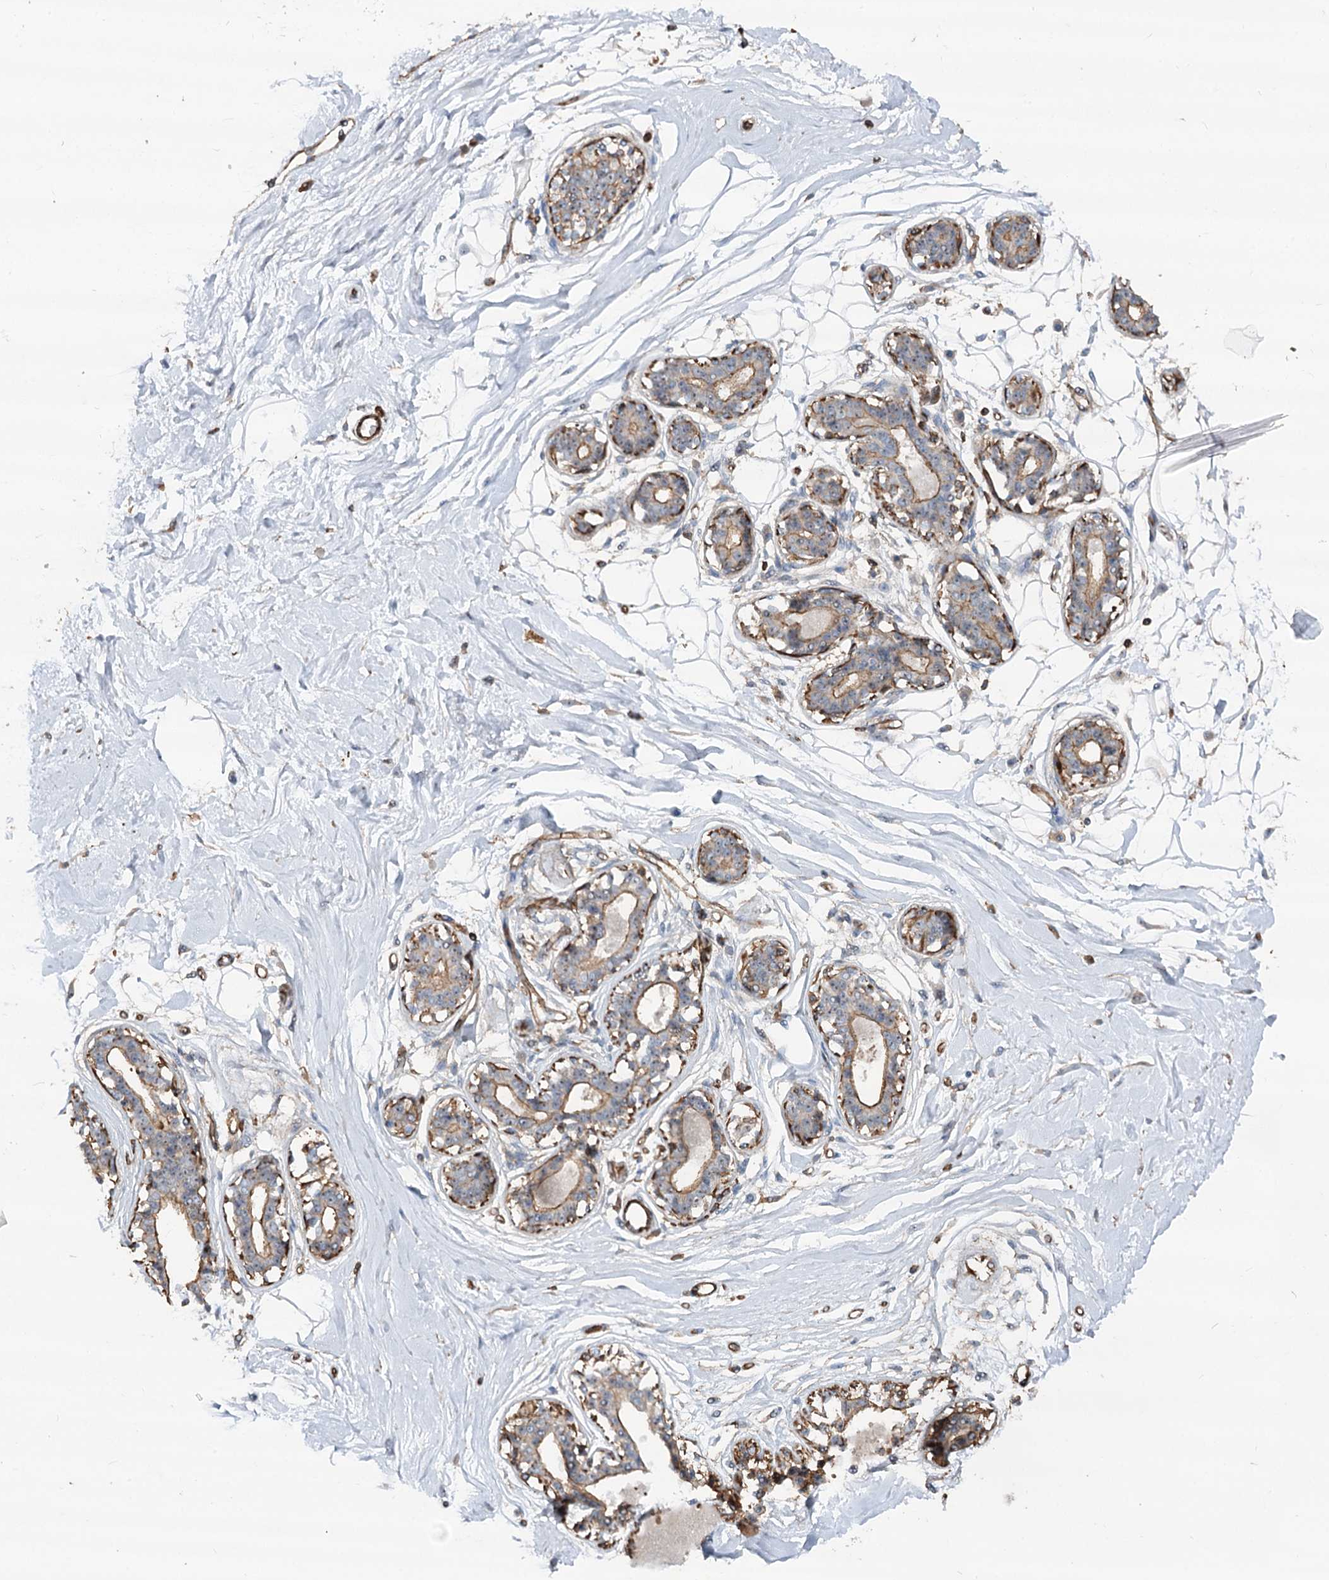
{"staining": {"intensity": "negative", "quantity": "none", "location": "none"}, "tissue": "breast", "cell_type": "Adipocytes", "image_type": "normal", "snomed": [{"axis": "morphology", "description": "Normal tissue, NOS"}, {"axis": "topography", "description": "Breast"}], "caption": "Adipocytes show no significant staining in benign breast. The staining is performed using DAB (3,3'-diaminobenzidine) brown chromogen with nuclei counter-stained in using hematoxylin.", "gene": "WDR36", "patient": {"sex": "female", "age": 45}}